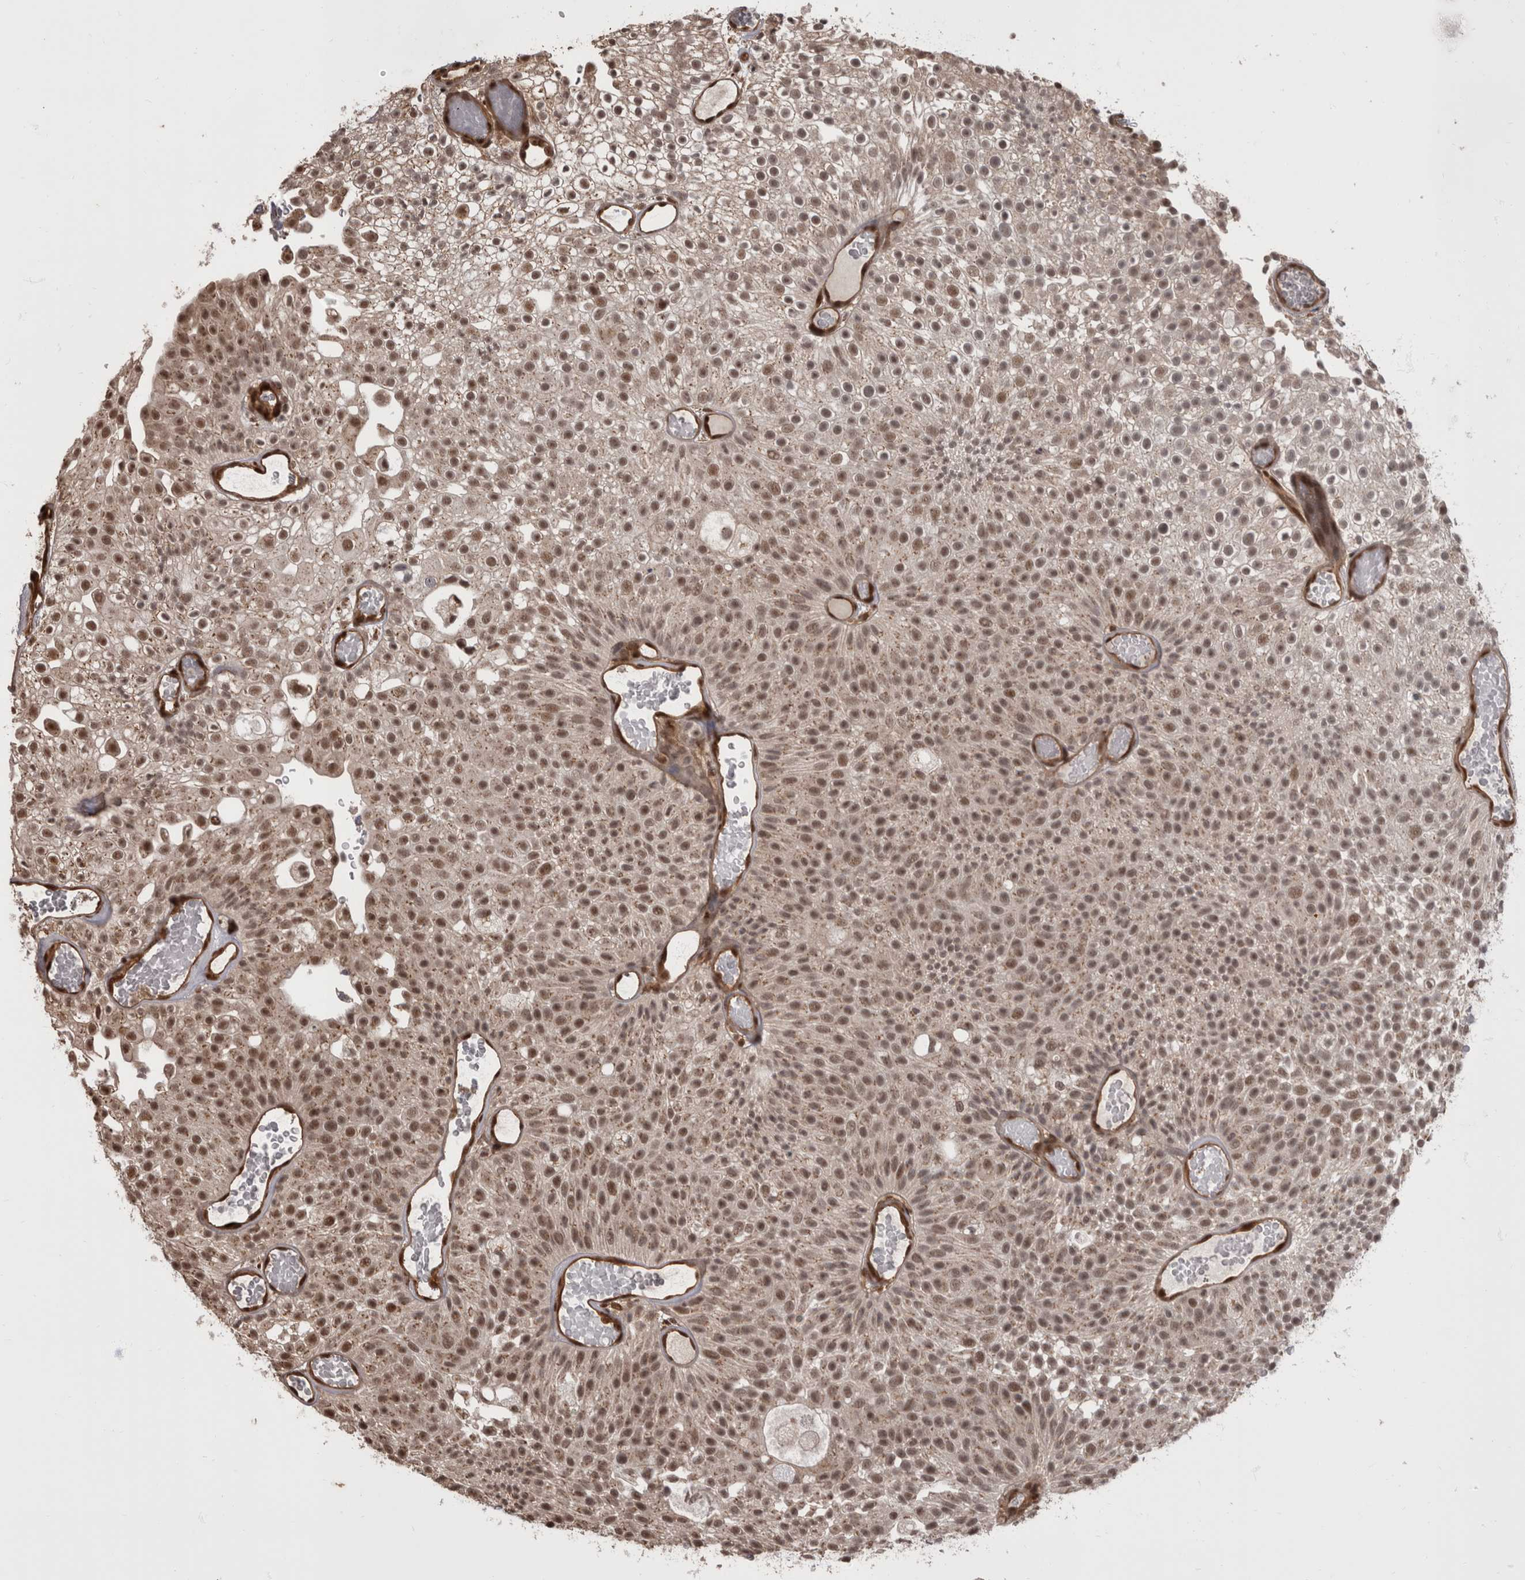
{"staining": {"intensity": "moderate", "quantity": ">75%", "location": "nuclear"}, "tissue": "urothelial cancer", "cell_type": "Tumor cells", "image_type": "cancer", "snomed": [{"axis": "morphology", "description": "Urothelial carcinoma, Low grade"}, {"axis": "topography", "description": "Urinary bladder"}], "caption": "IHC of human urothelial cancer shows medium levels of moderate nuclear positivity in approximately >75% of tumor cells.", "gene": "AKT3", "patient": {"sex": "male", "age": 78}}